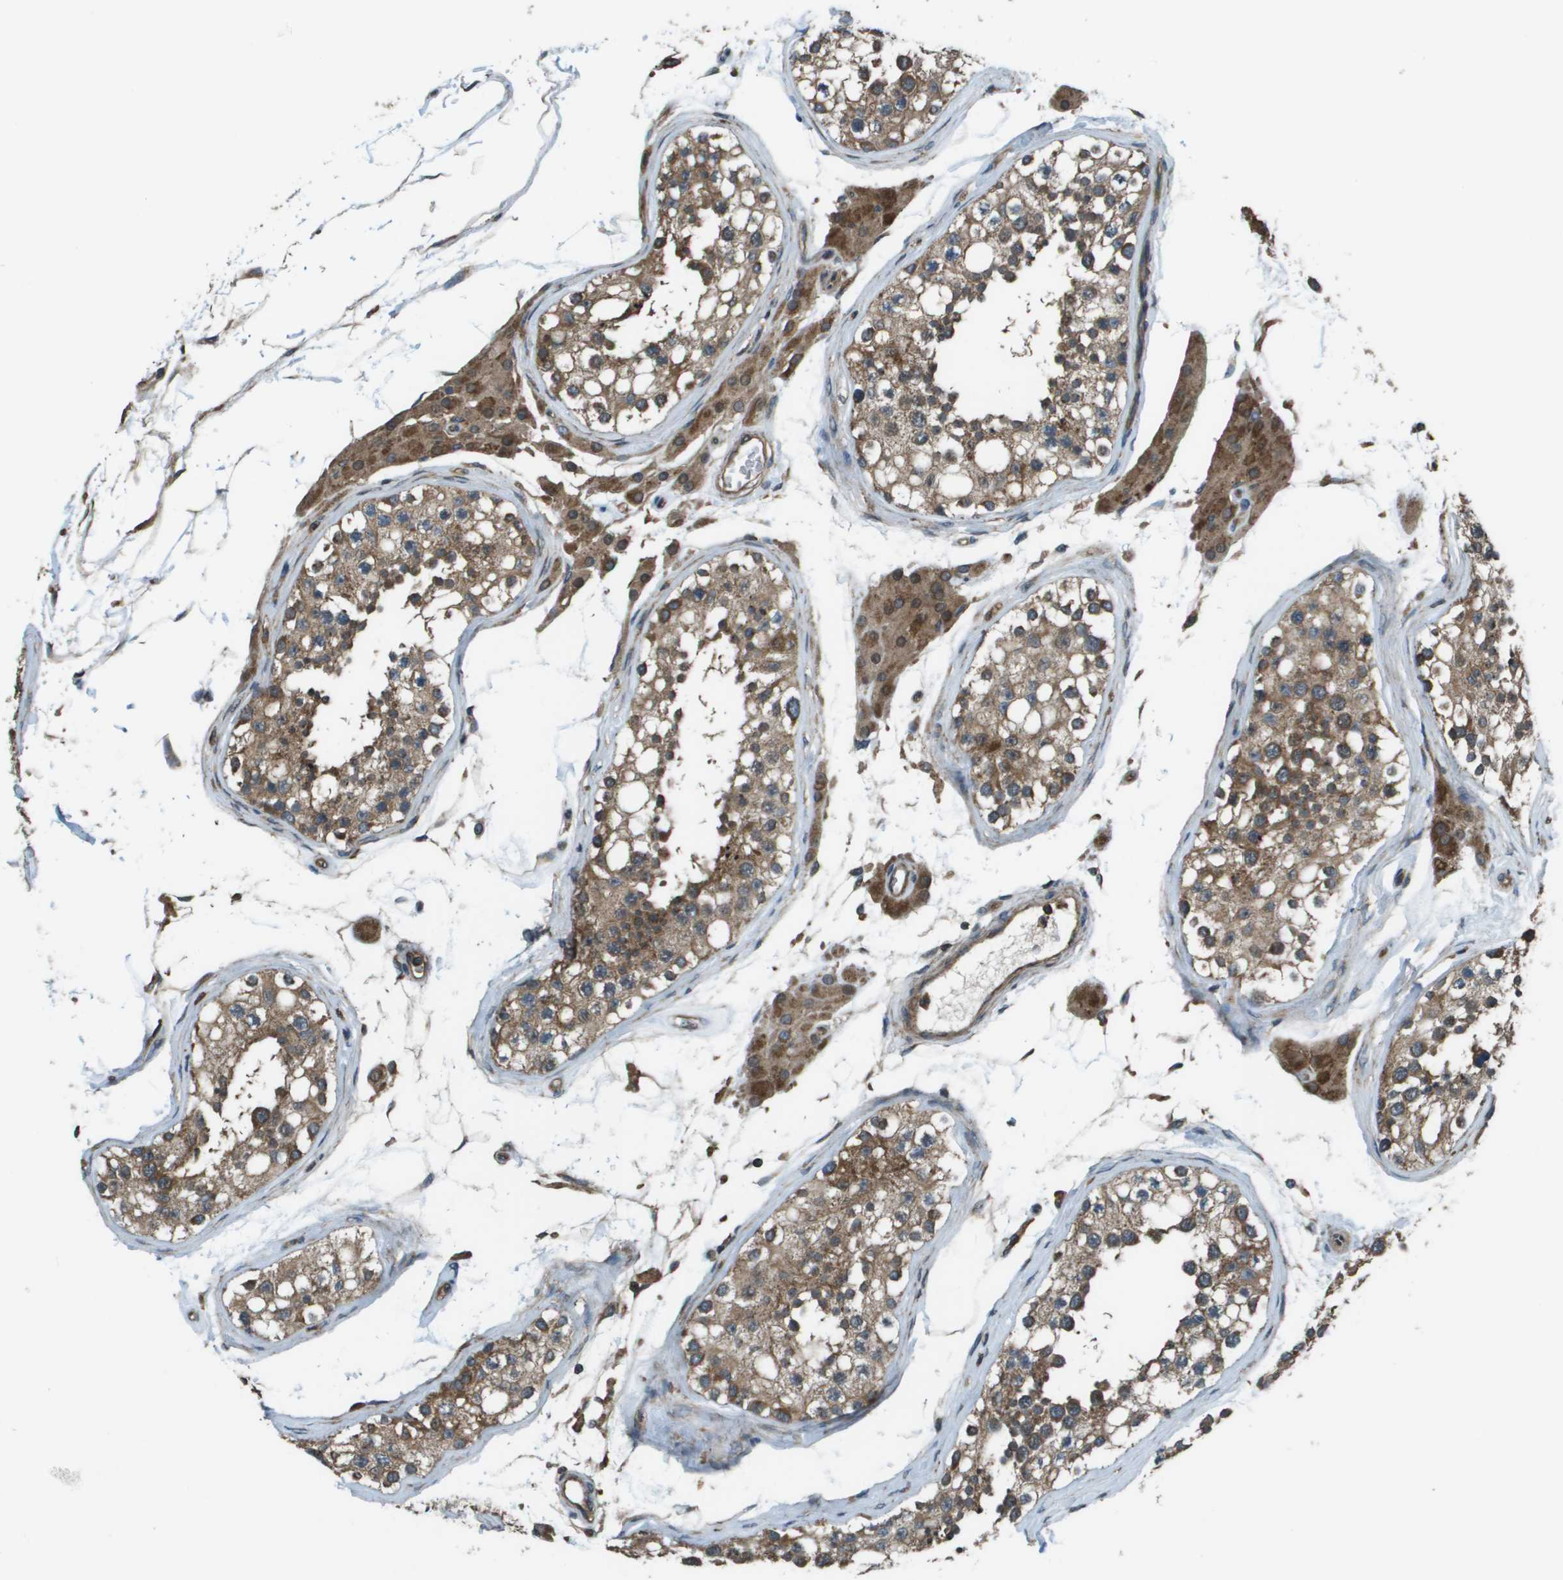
{"staining": {"intensity": "moderate", "quantity": ">75%", "location": "cytoplasmic/membranous"}, "tissue": "testis", "cell_type": "Cells in seminiferous ducts", "image_type": "normal", "snomed": [{"axis": "morphology", "description": "Normal tissue, NOS"}, {"axis": "topography", "description": "Testis"}], "caption": "This histopathology image demonstrates IHC staining of normal testis, with medium moderate cytoplasmic/membranous positivity in about >75% of cells in seminiferous ducts.", "gene": "PLPBP", "patient": {"sex": "male", "age": 68}}